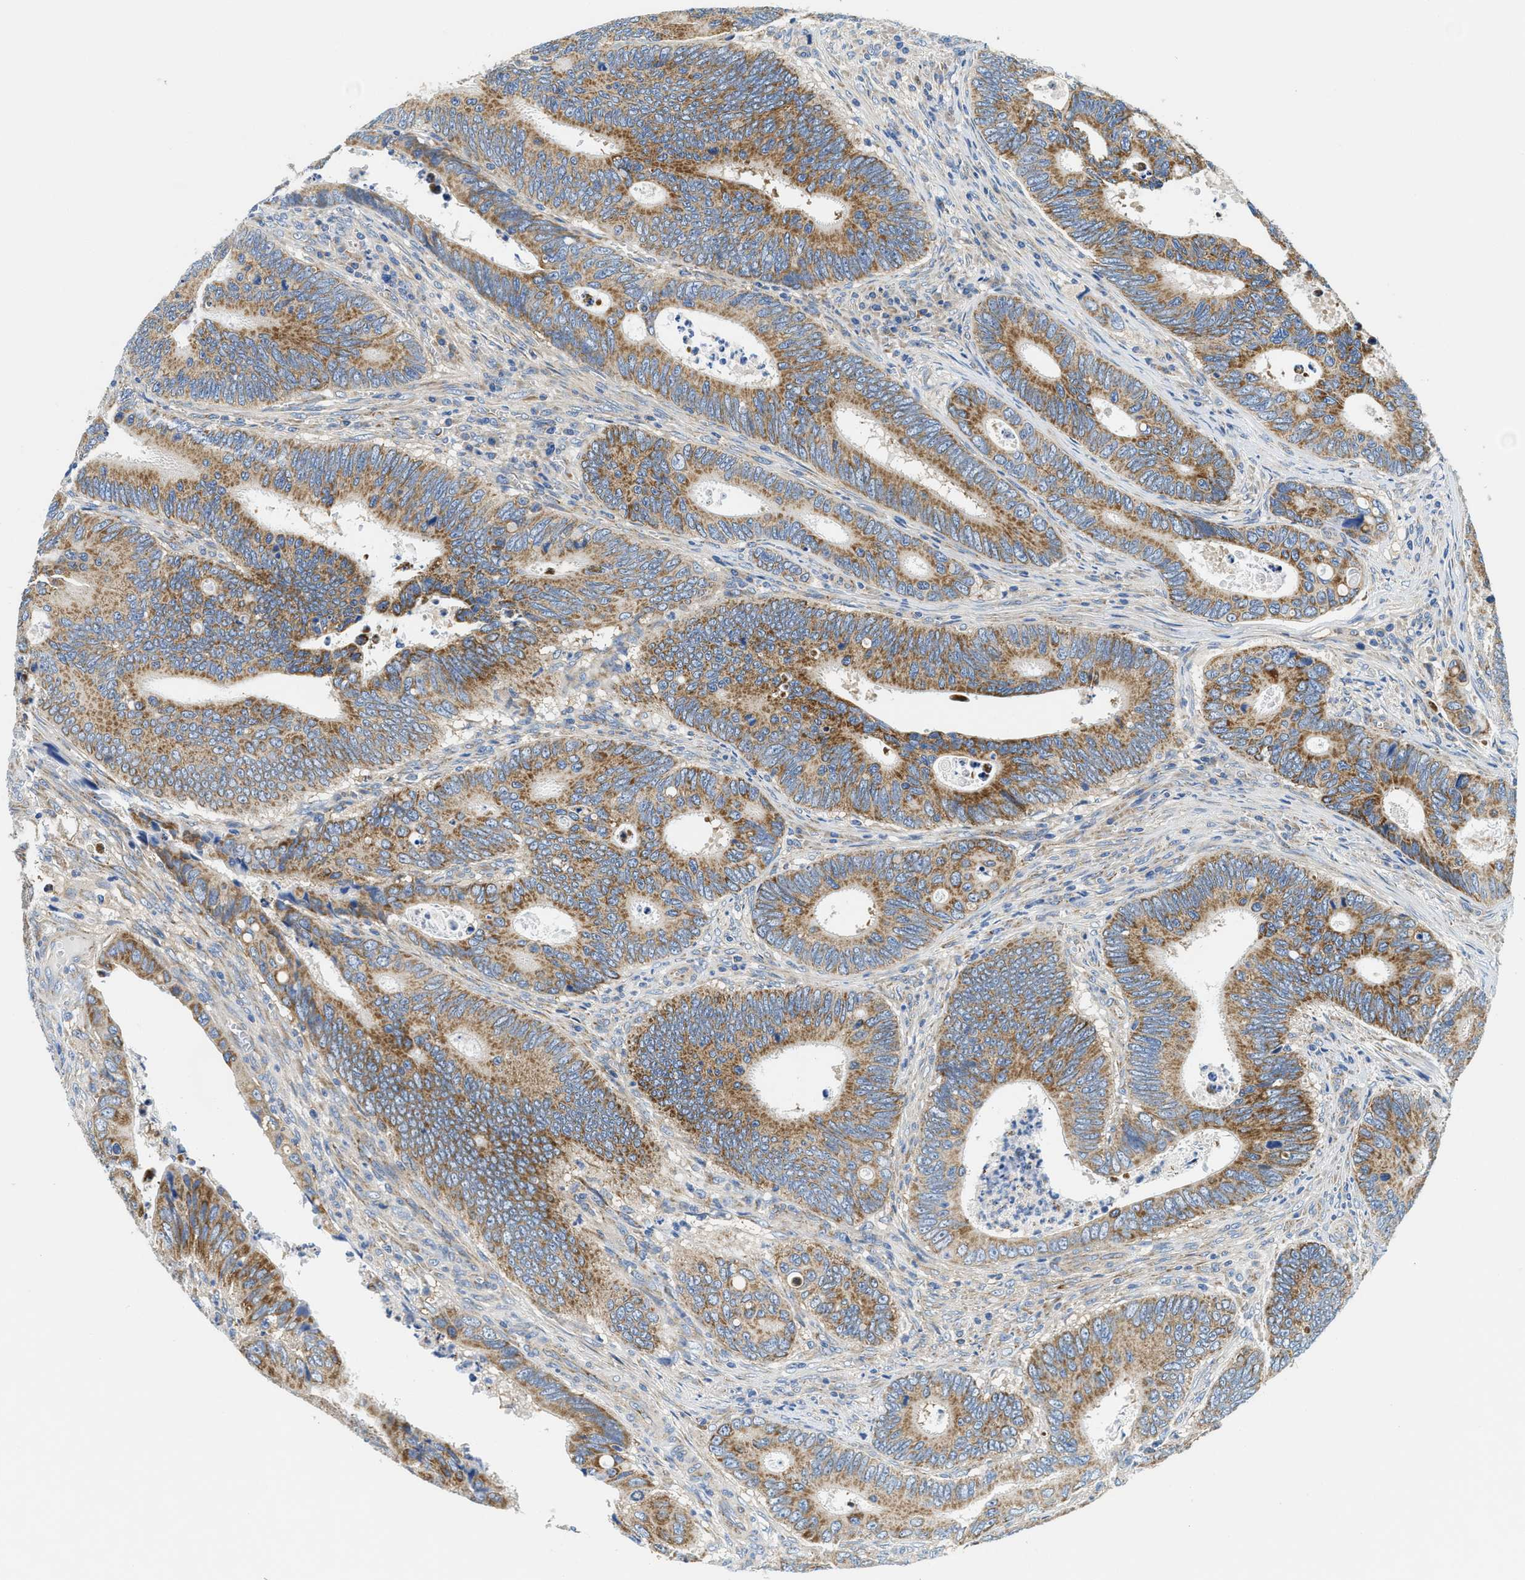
{"staining": {"intensity": "moderate", "quantity": ">75%", "location": "cytoplasmic/membranous"}, "tissue": "colorectal cancer", "cell_type": "Tumor cells", "image_type": "cancer", "snomed": [{"axis": "morphology", "description": "Inflammation, NOS"}, {"axis": "morphology", "description": "Adenocarcinoma, NOS"}, {"axis": "topography", "description": "Colon"}], "caption": "Colorectal adenocarcinoma was stained to show a protein in brown. There is medium levels of moderate cytoplasmic/membranous staining in approximately >75% of tumor cells.", "gene": "SAMD4B", "patient": {"sex": "male", "age": 72}}